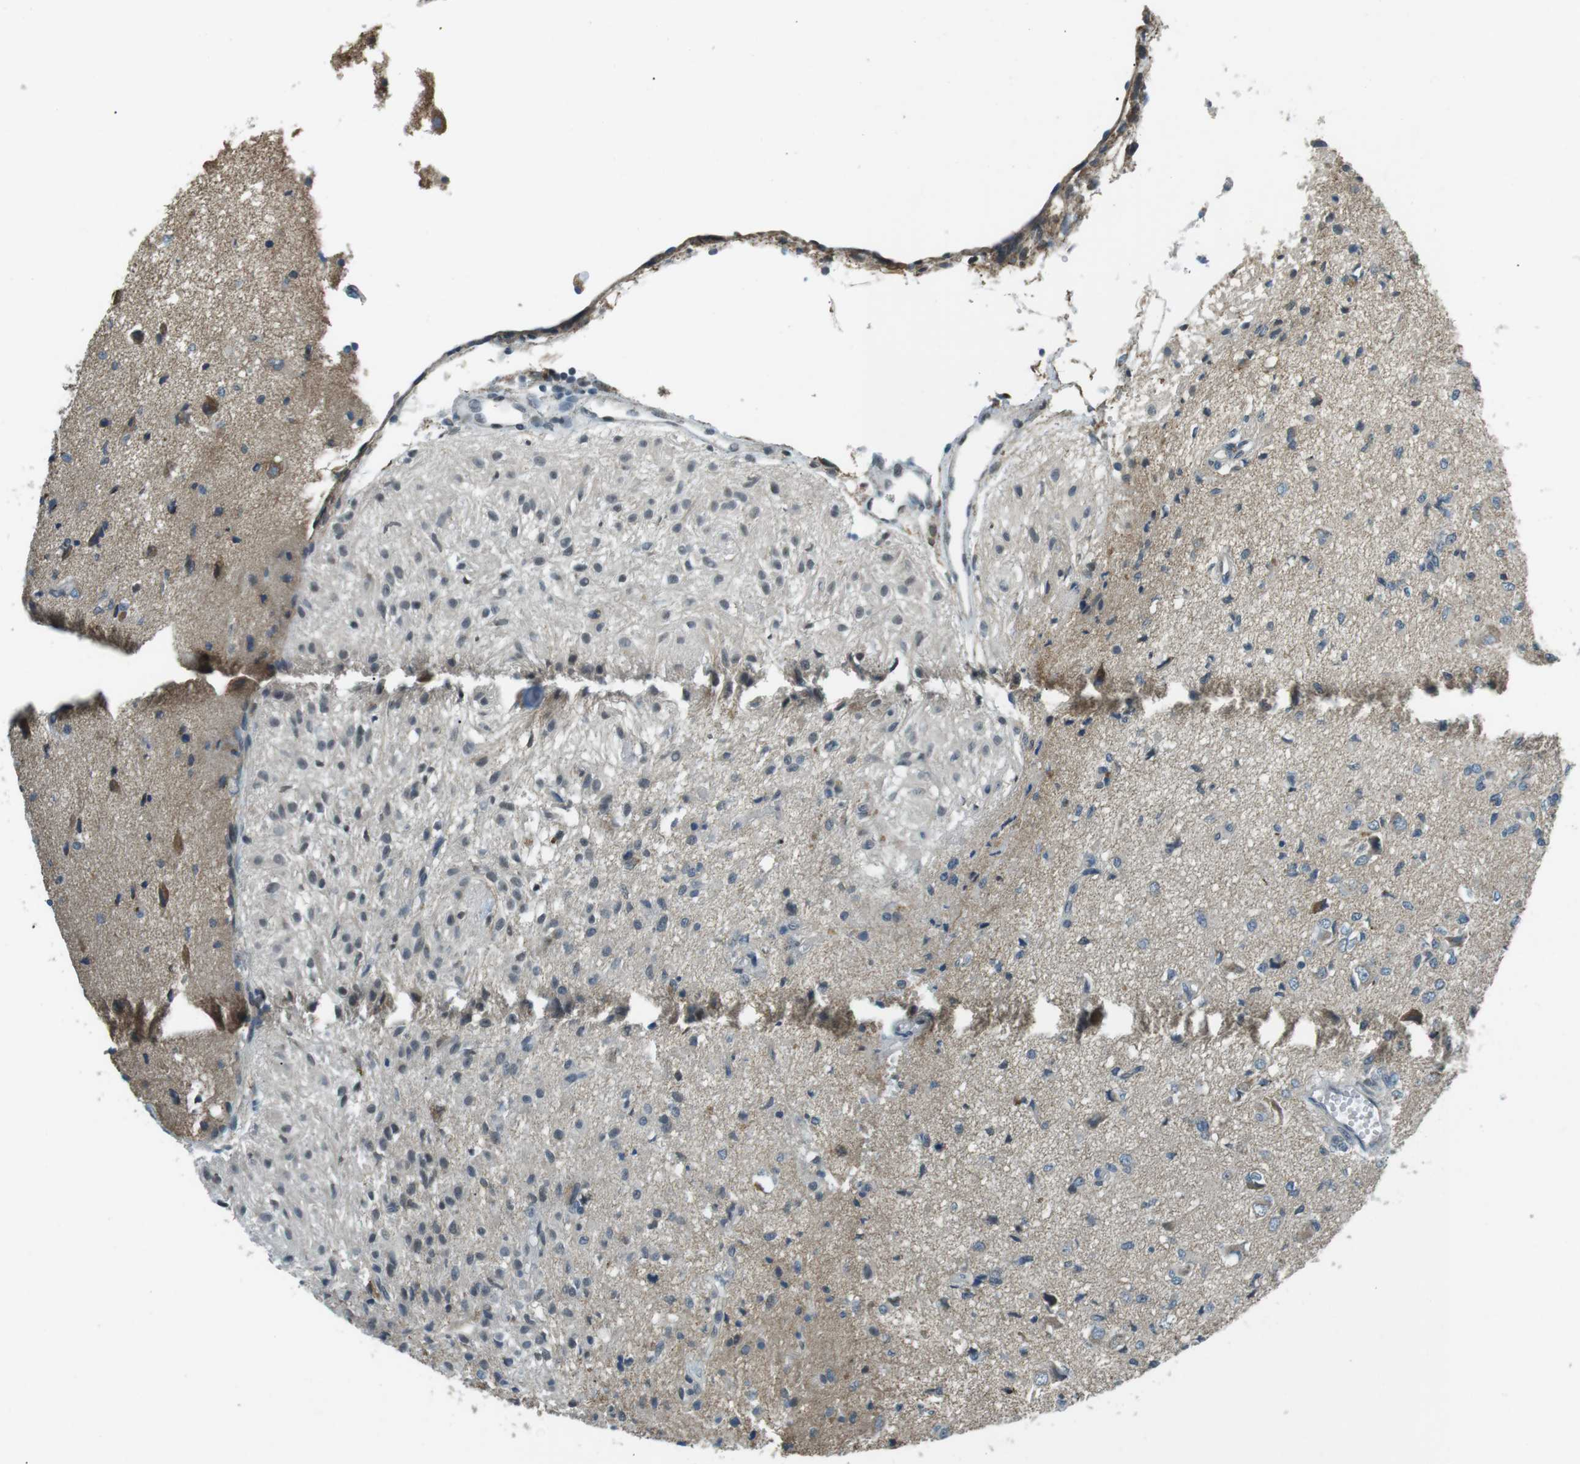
{"staining": {"intensity": "negative", "quantity": "none", "location": "none"}, "tissue": "glioma", "cell_type": "Tumor cells", "image_type": "cancer", "snomed": [{"axis": "morphology", "description": "Glioma, malignant, High grade"}, {"axis": "topography", "description": "Brain"}], "caption": "Immunohistochemistry of human malignant high-grade glioma shows no positivity in tumor cells.", "gene": "FAM3B", "patient": {"sex": "female", "age": 59}}